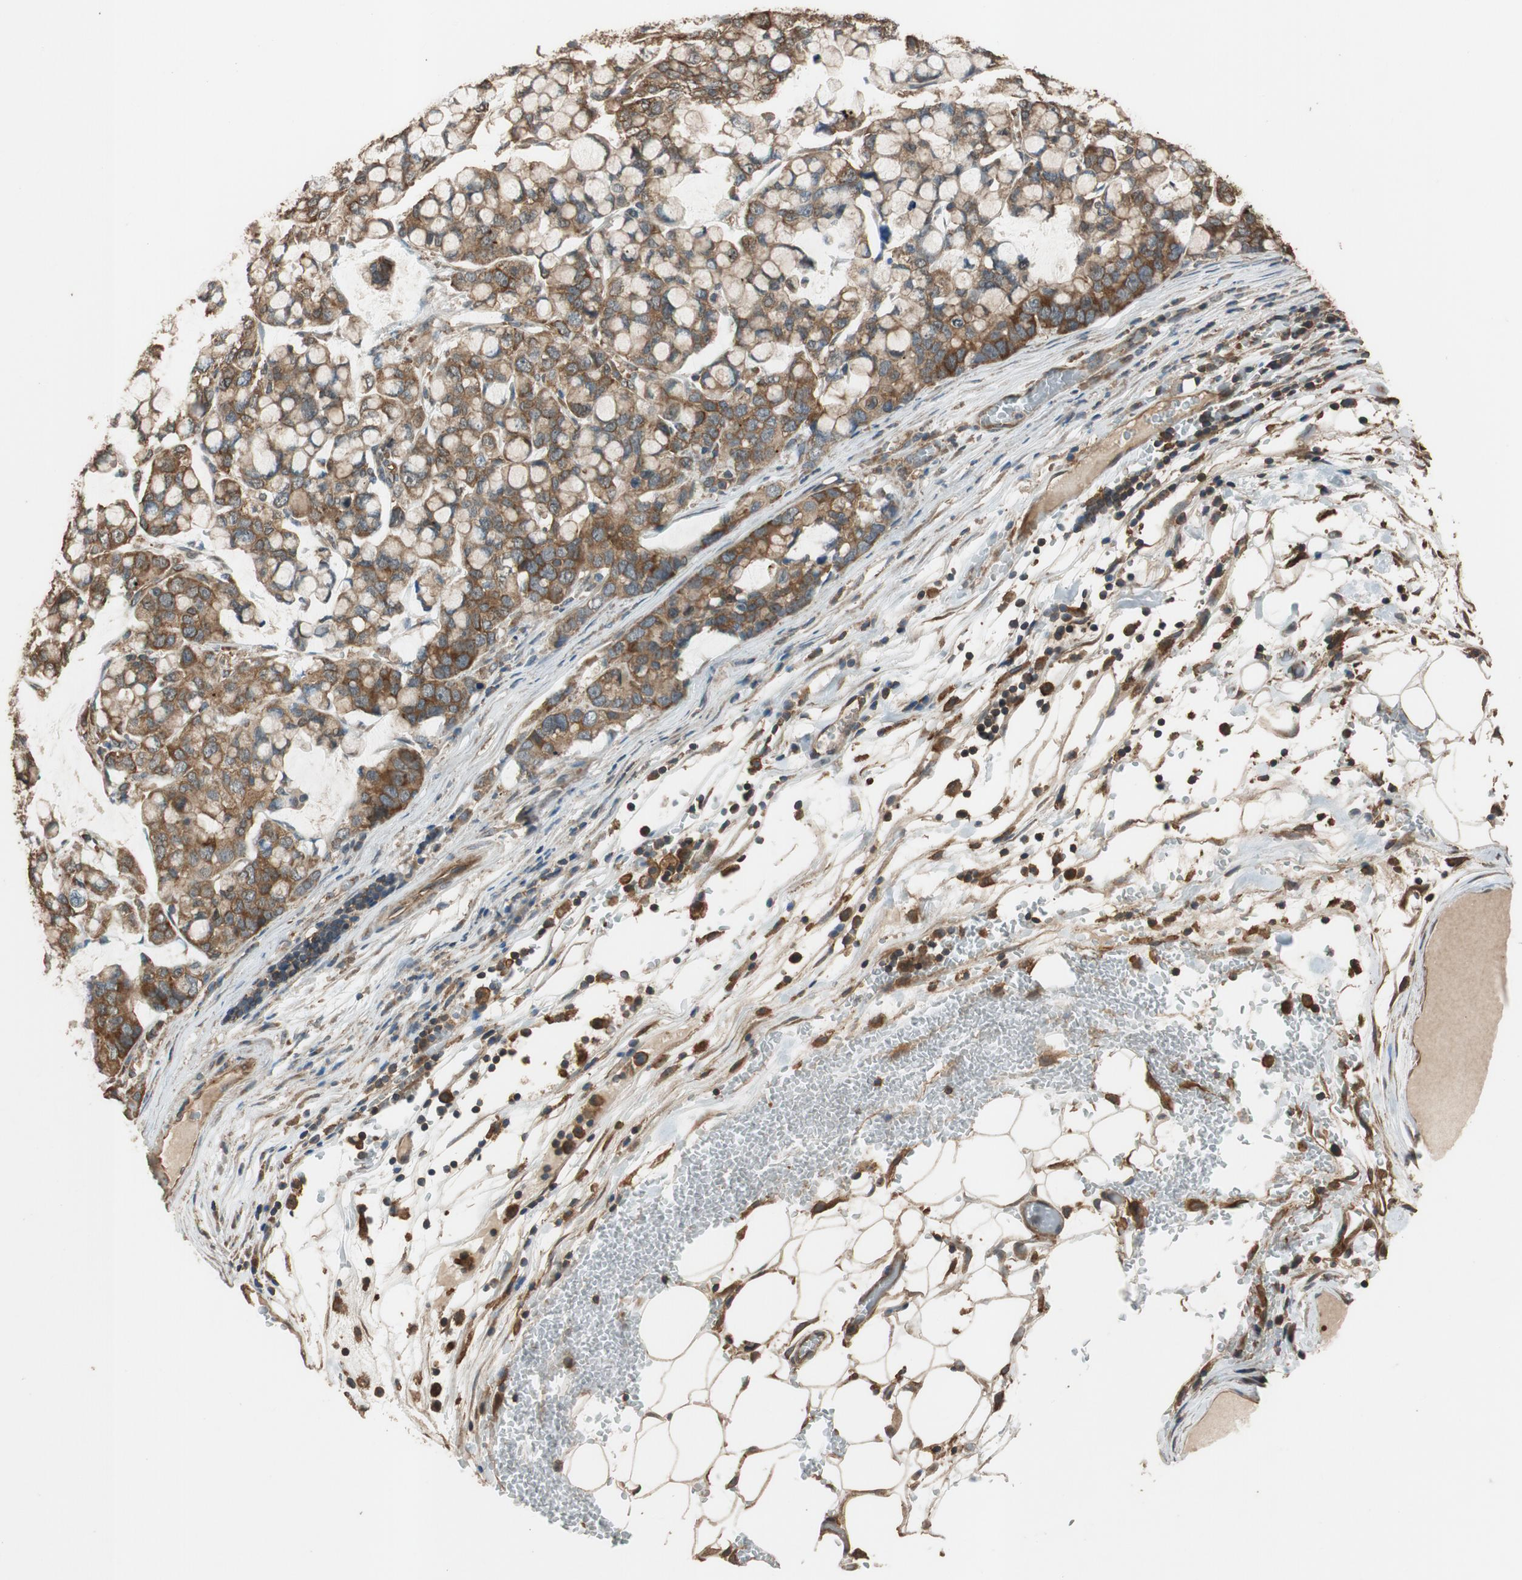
{"staining": {"intensity": "moderate", "quantity": ">75%", "location": "cytoplasmic/membranous"}, "tissue": "stomach cancer", "cell_type": "Tumor cells", "image_type": "cancer", "snomed": [{"axis": "morphology", "description": "Adenocarcinoma, NOS"}, {"axis": "topography", "description": "Stomach, lower"}], "caption": "Moderate cytoplasmic/membranous positivity is seen in about >75% of tumor cells in stomach adenocarcinoma. The staining was performed using DAB (3,3'-diaminobenzidine) to visualize the protein expression in brown, while the nuclei were stained in blue with hematoxylin (Magnification: 20x).", "gene": "MST1R", "patient": {"sex": "male", "age": 84}}